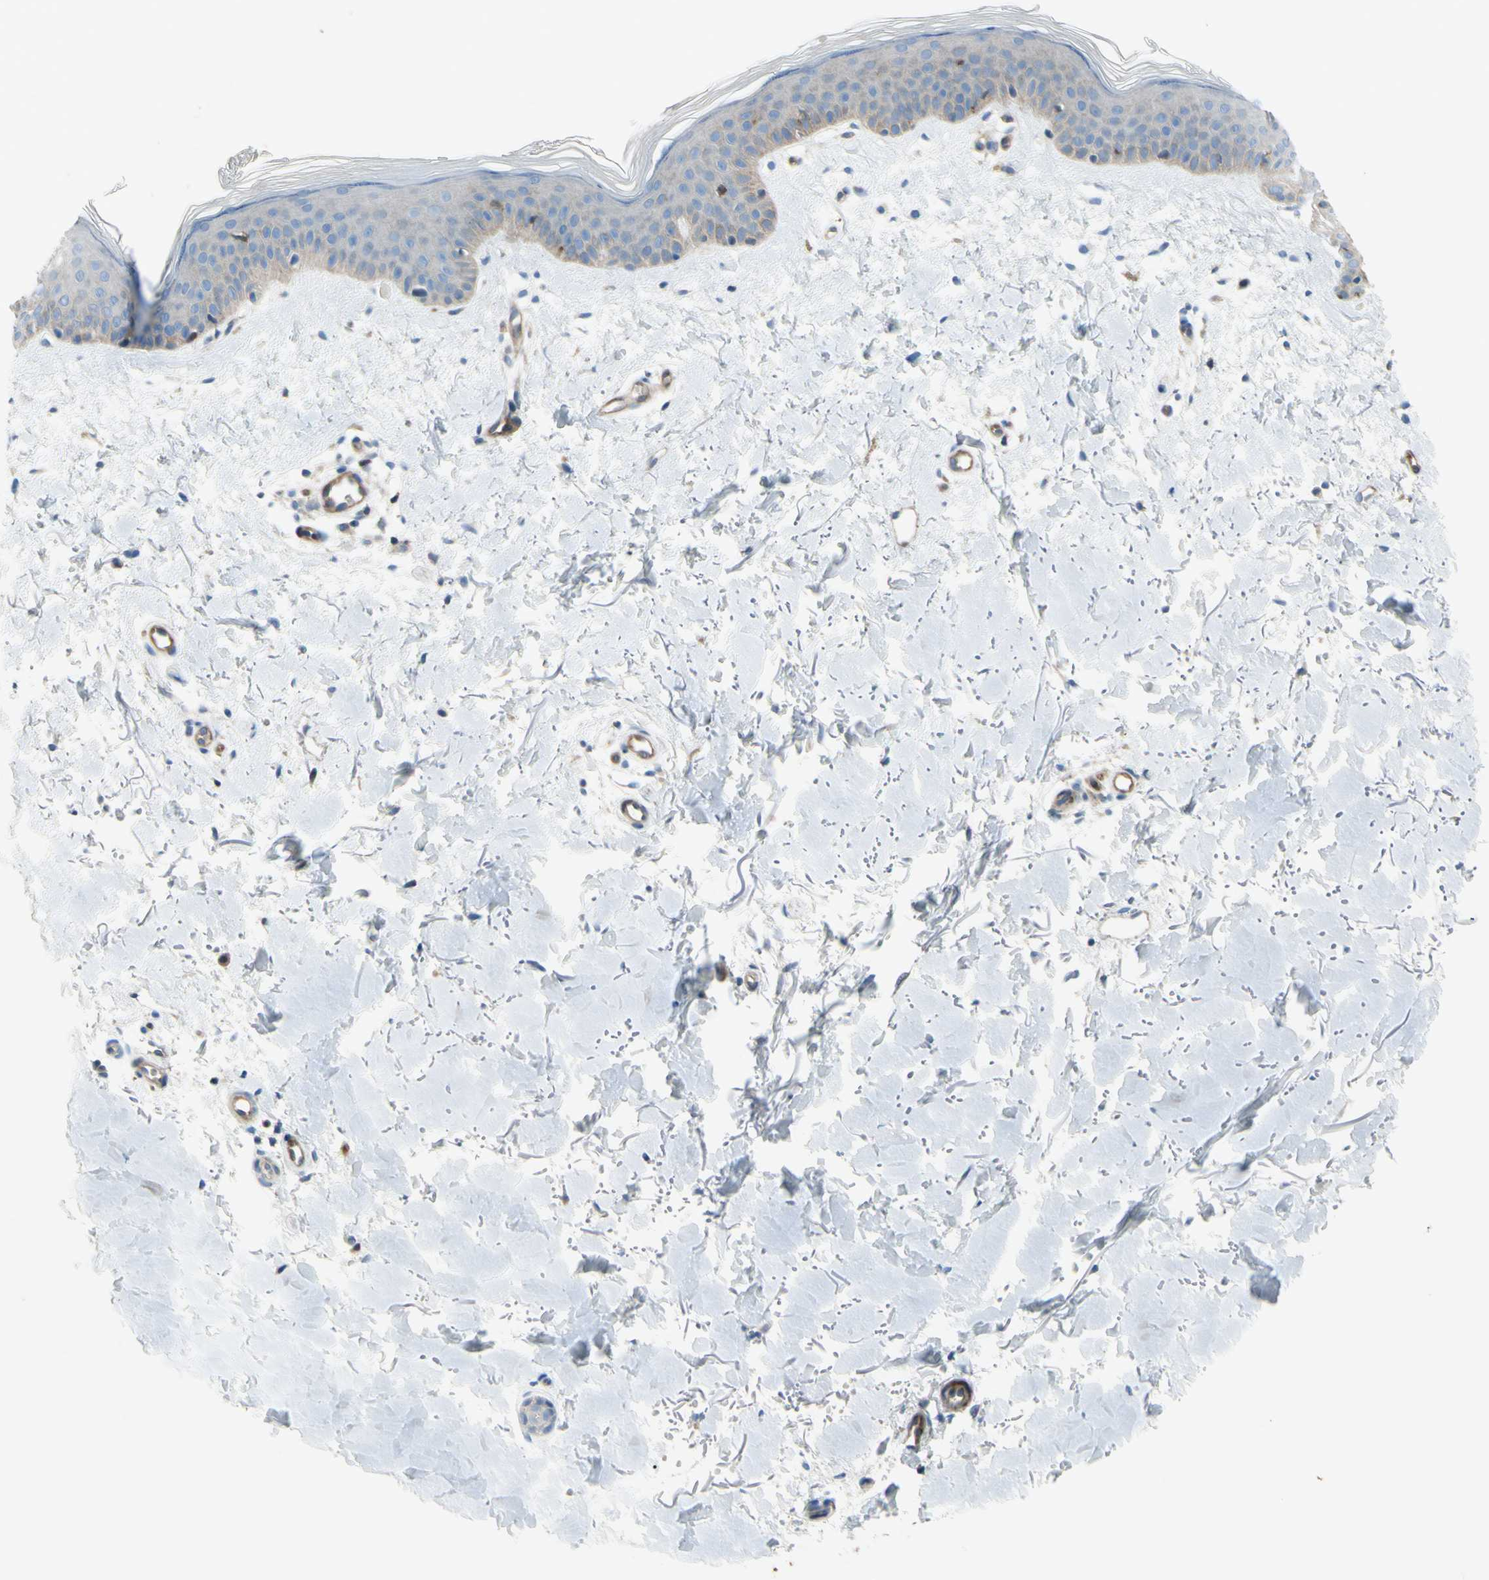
{"staining": {"intensity": "negative", "quantity": "none", "location": "none"}, "tissue": "skin", "cell_type": "Fibroblasts", "image_type": "normal", "snomed": [{"axis": "morphology", "description": "Normal tissue, NOS"}, {"axis": "topography", "description": "Skin"}], "caption": "Immunohistochemical staining of unremarkable human skin reveals no significant staining in fibroblasts. Nuclei are stained in blue.", "gene": "PAK2", "patient": {"sex": "female", "age": 56}}